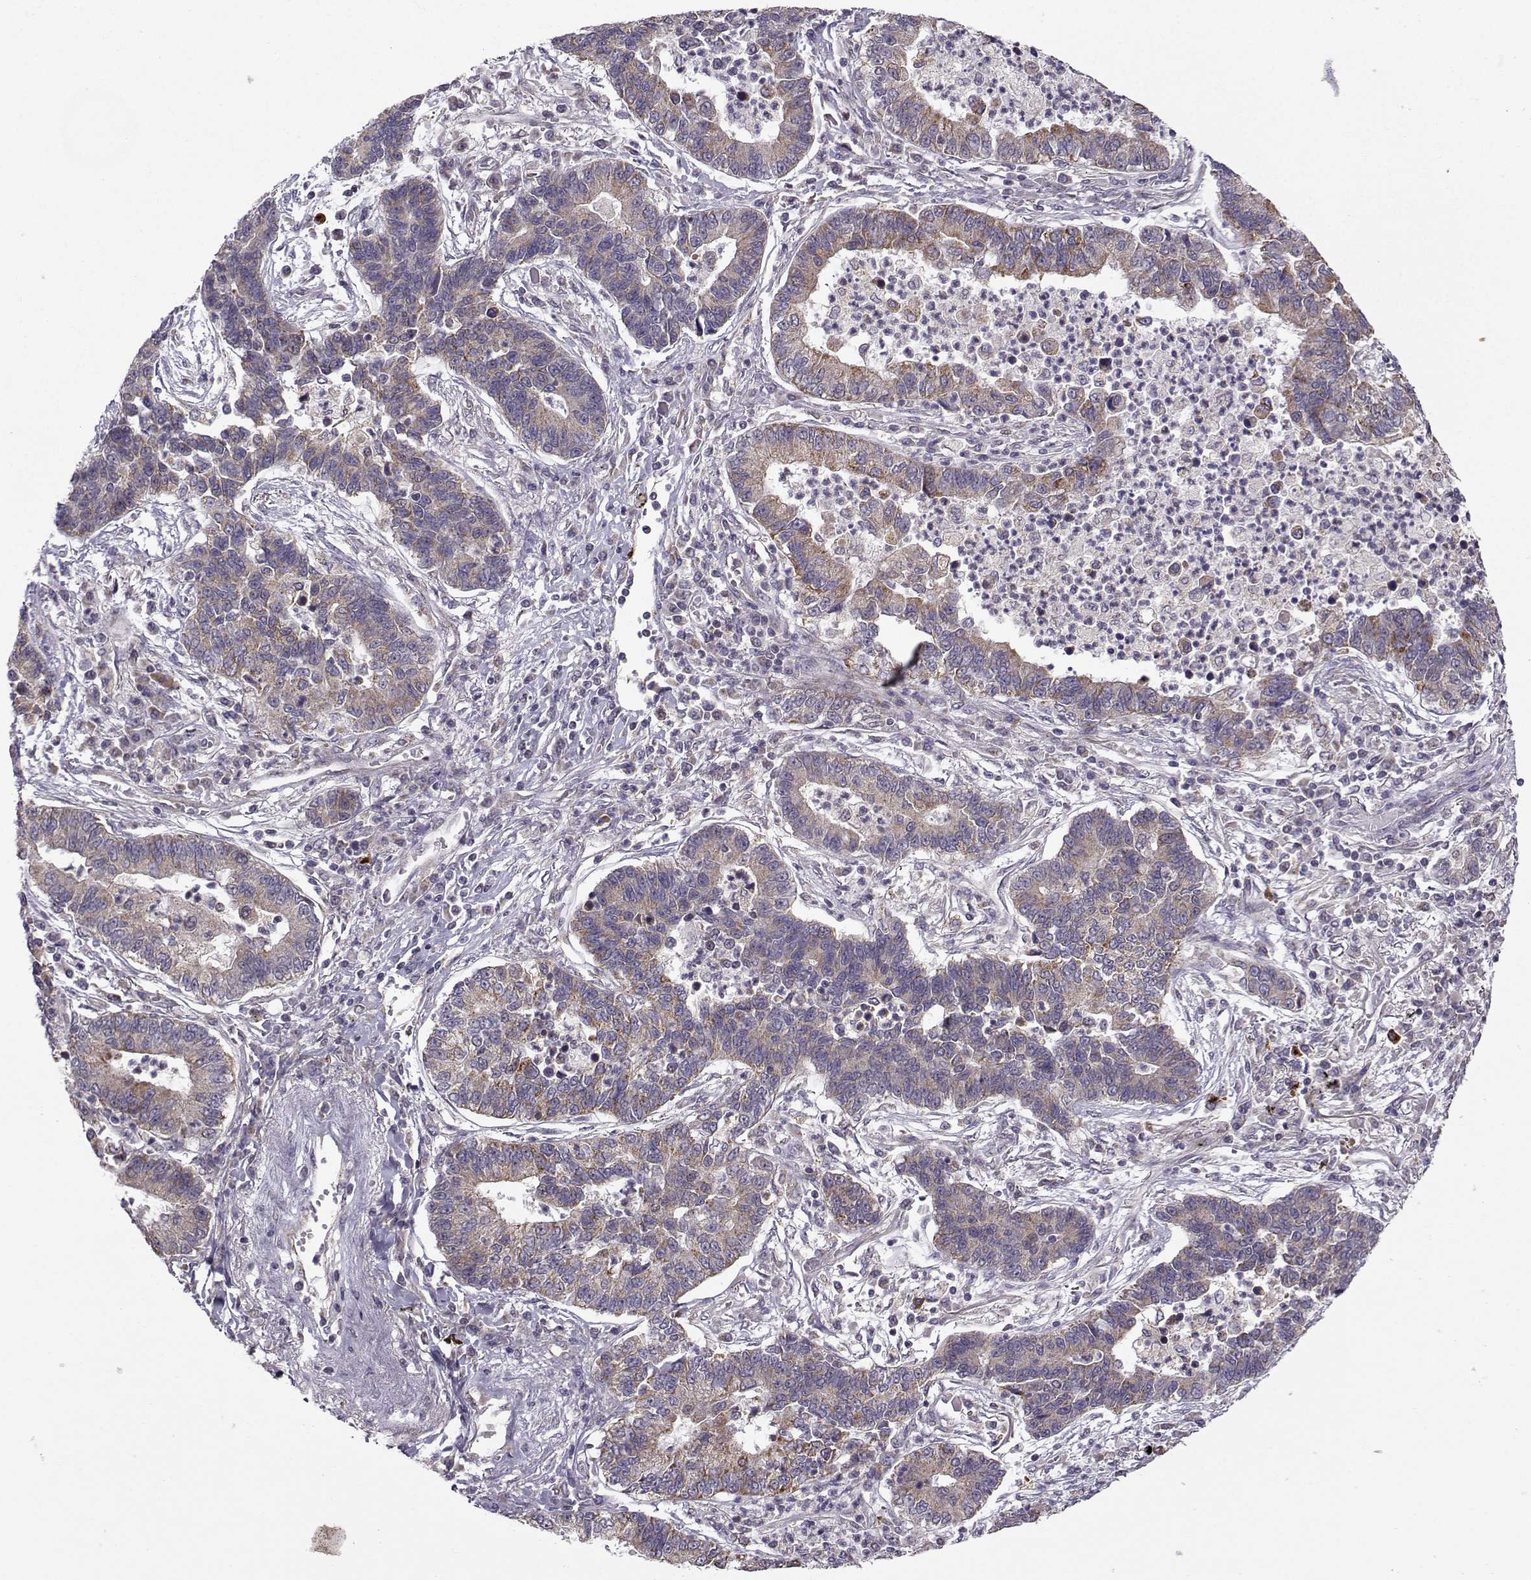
{"staining": {"intensity": "moderate", "quantity": "25%-75%", "location": "cytoplasmic/membranous"}, "tissue": "lung cancer", "cell_type": "Tumor cells", "image_type": "cancer", "snomed": [{"axis": "morphology", "description": "Adenocarcinoma, NOS"}, {"axis": "topography", "description": "Lung"}], "caption": "Immunohistochemistry (IHC) of human lung adenocarcinoma reveals medium levels of moderate cytoplasmic/membranous expression in about 25%-75% of tumor cells.", "gene": "NECAB3", "patient": {"sex": "female", "age": 57}}